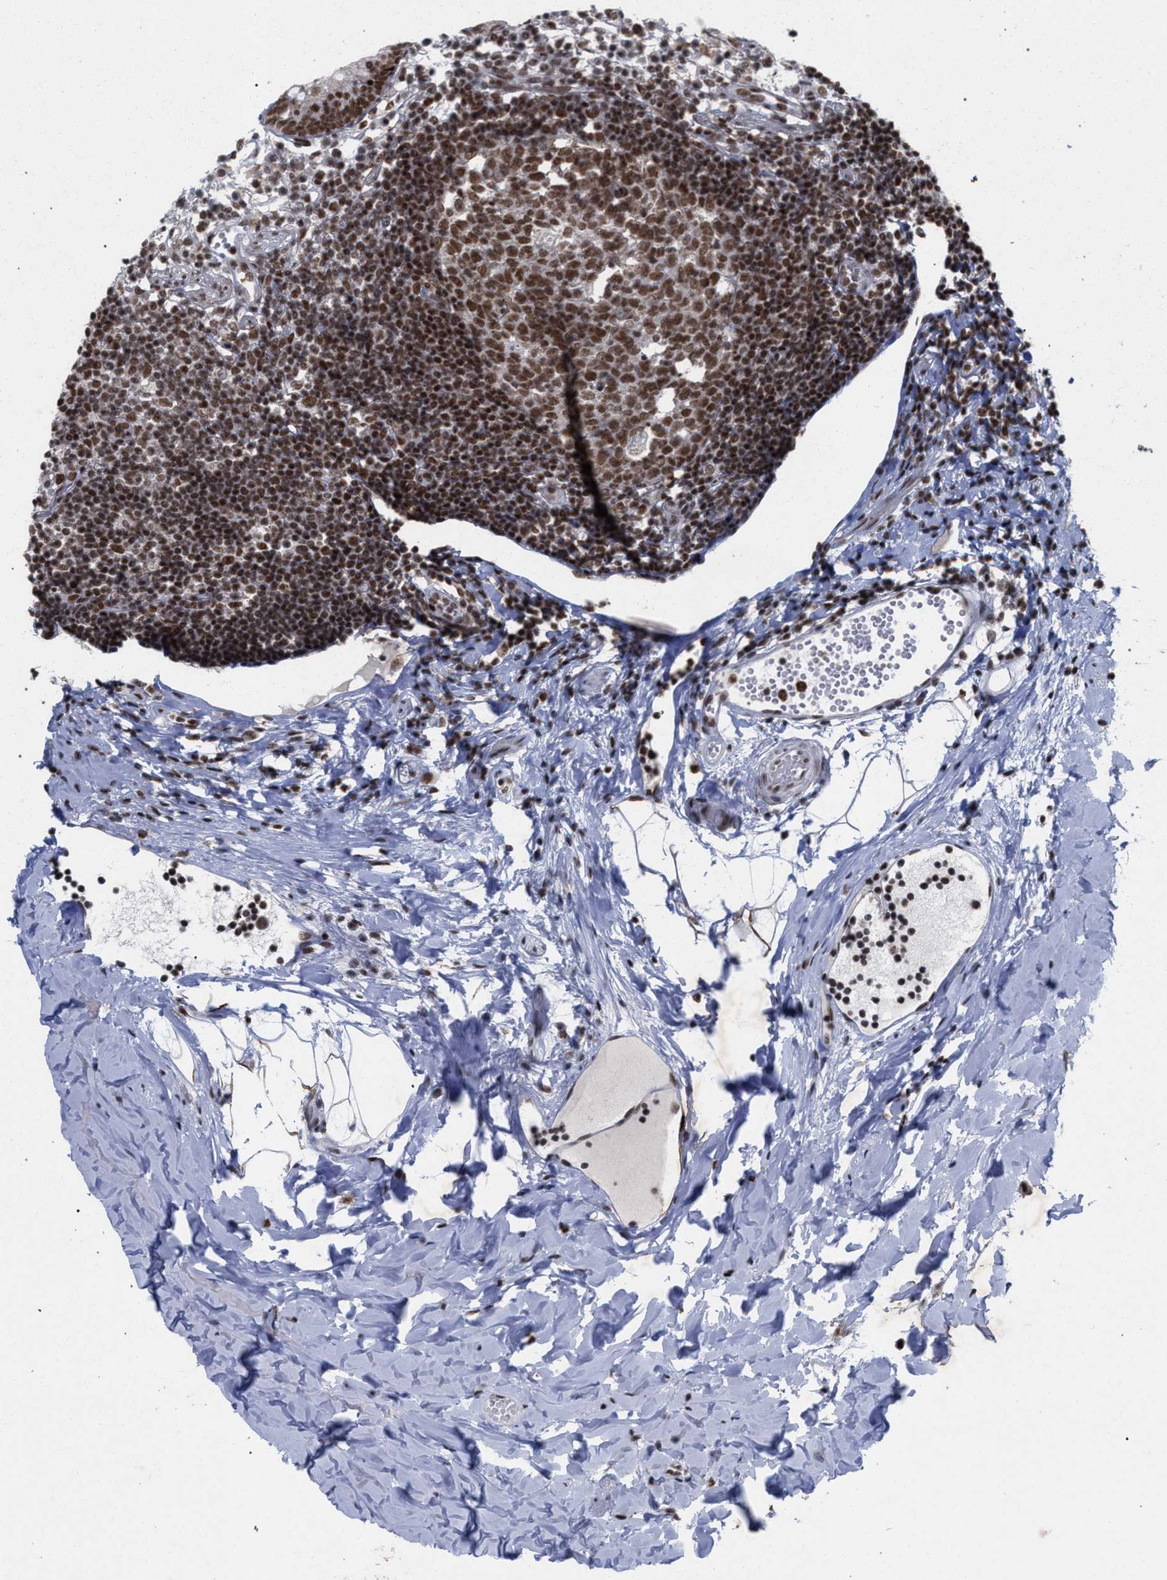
{"staining": {"intensity": "strong", "quantity": ">75%", "location": "nuclear"}, "tissue": "appendix", "cell_type": "Glandular cells", "image_type": "normal", "snomed": [{"axis": "morphology", "description": "Normal tissue, NOS"}, {"axis": "topography", "description": "Appendix"}], "caption": "Strong nuclear positivity for a protein is identified in approximately >75% of glandular cells of unremarkable appendix using IHC.", "gene": "SCAF4", "patient": {"sex": "female", "age": 20}}